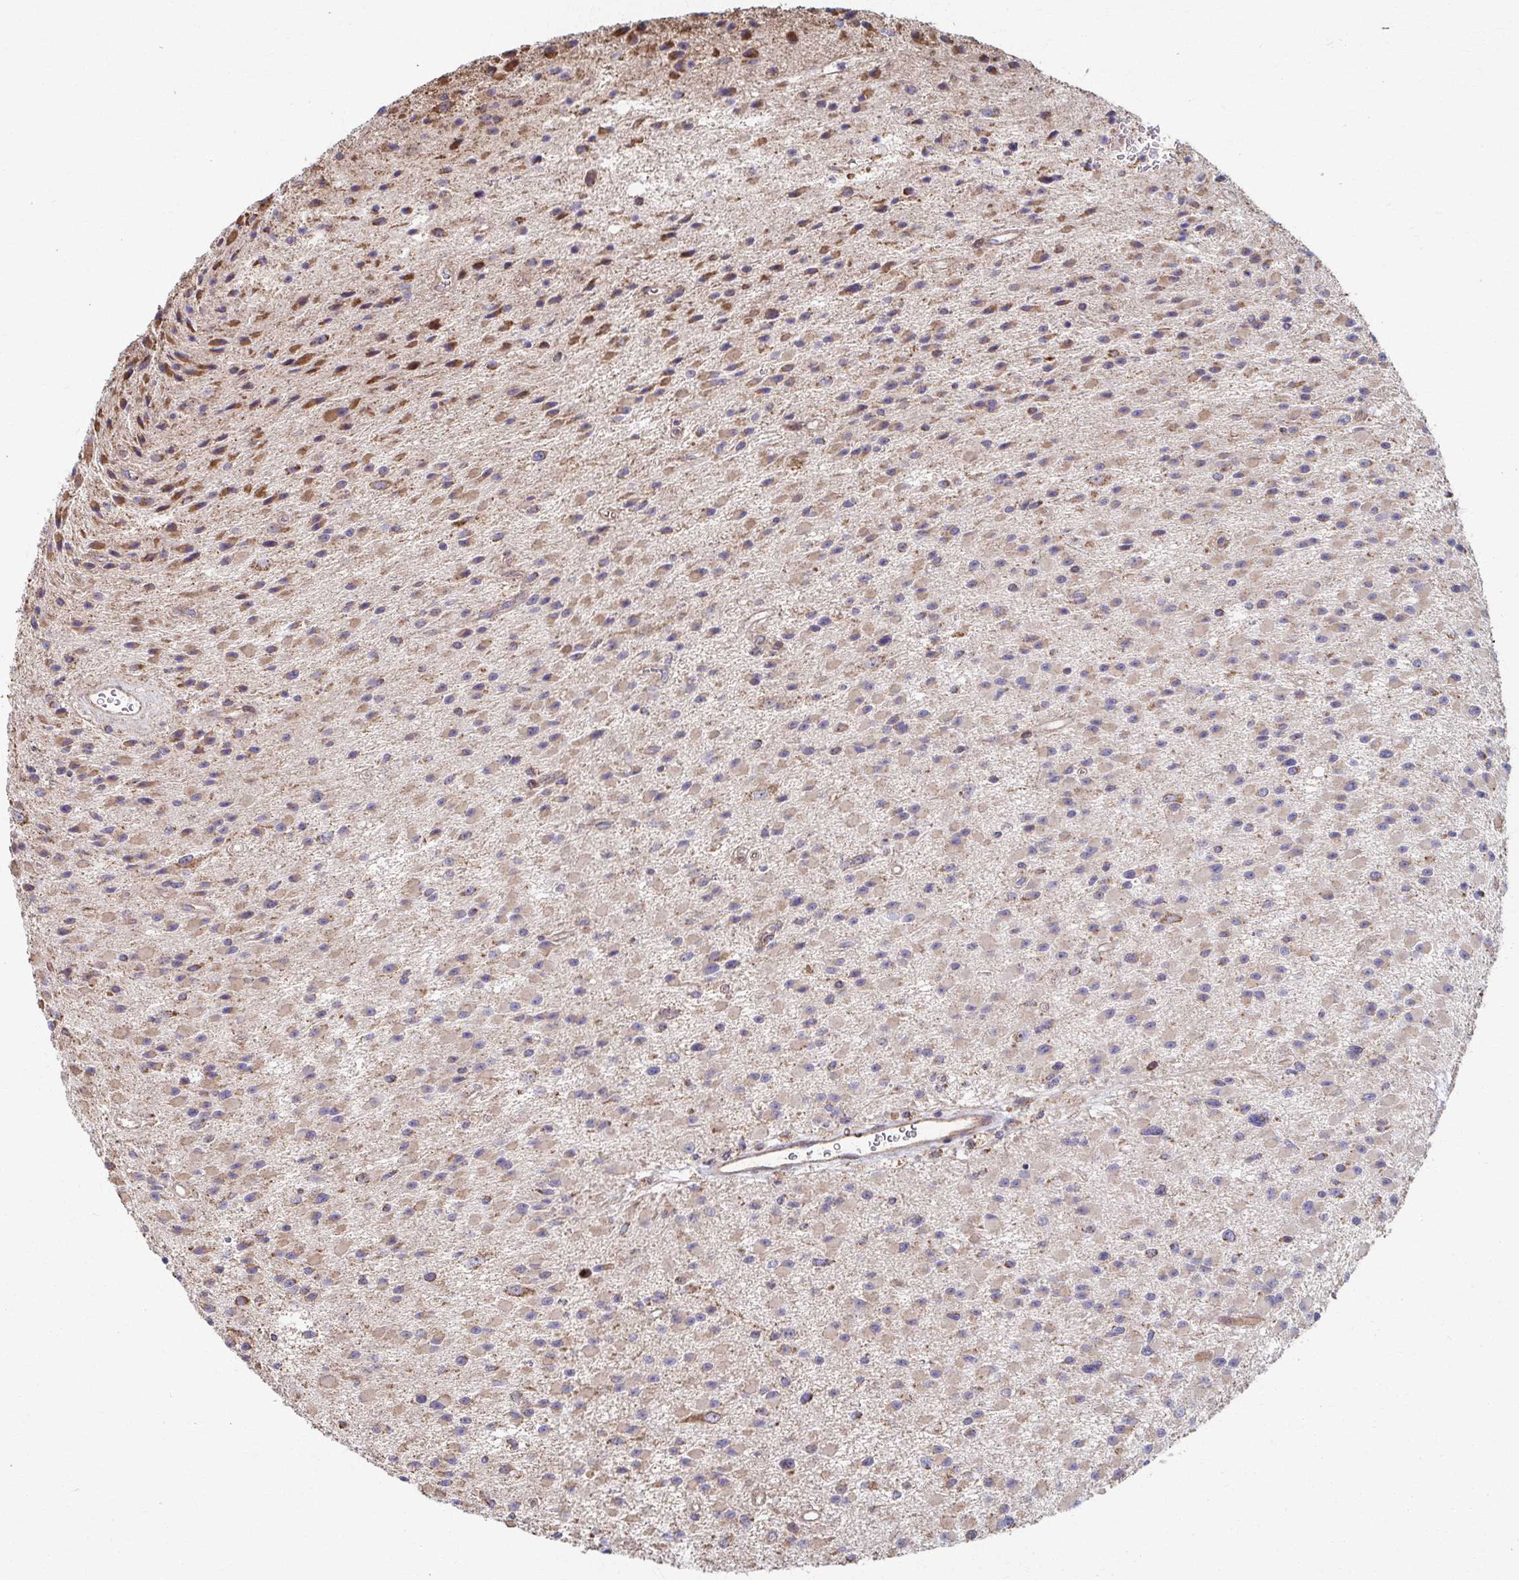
{"staining": {"intensity": "moderate", "quantity": "<25%", "location": "cytoplasmic/membranous"}, "tissue": "glioma", "cell_type": "Tumor cells", "image_type": "cancer", "snomed": [{"axis": "morphology", "description": "Glioma, malignant, High grade"}, {"axis": "topography", "description": "Brain"}], "caption": "Moderate cytoplasmic/membranous protein staining is appreciated in approximately <25% of tumor cells in glioma.", "gene": "SAT1", "patient": {"sex": "male", "age": 29}}